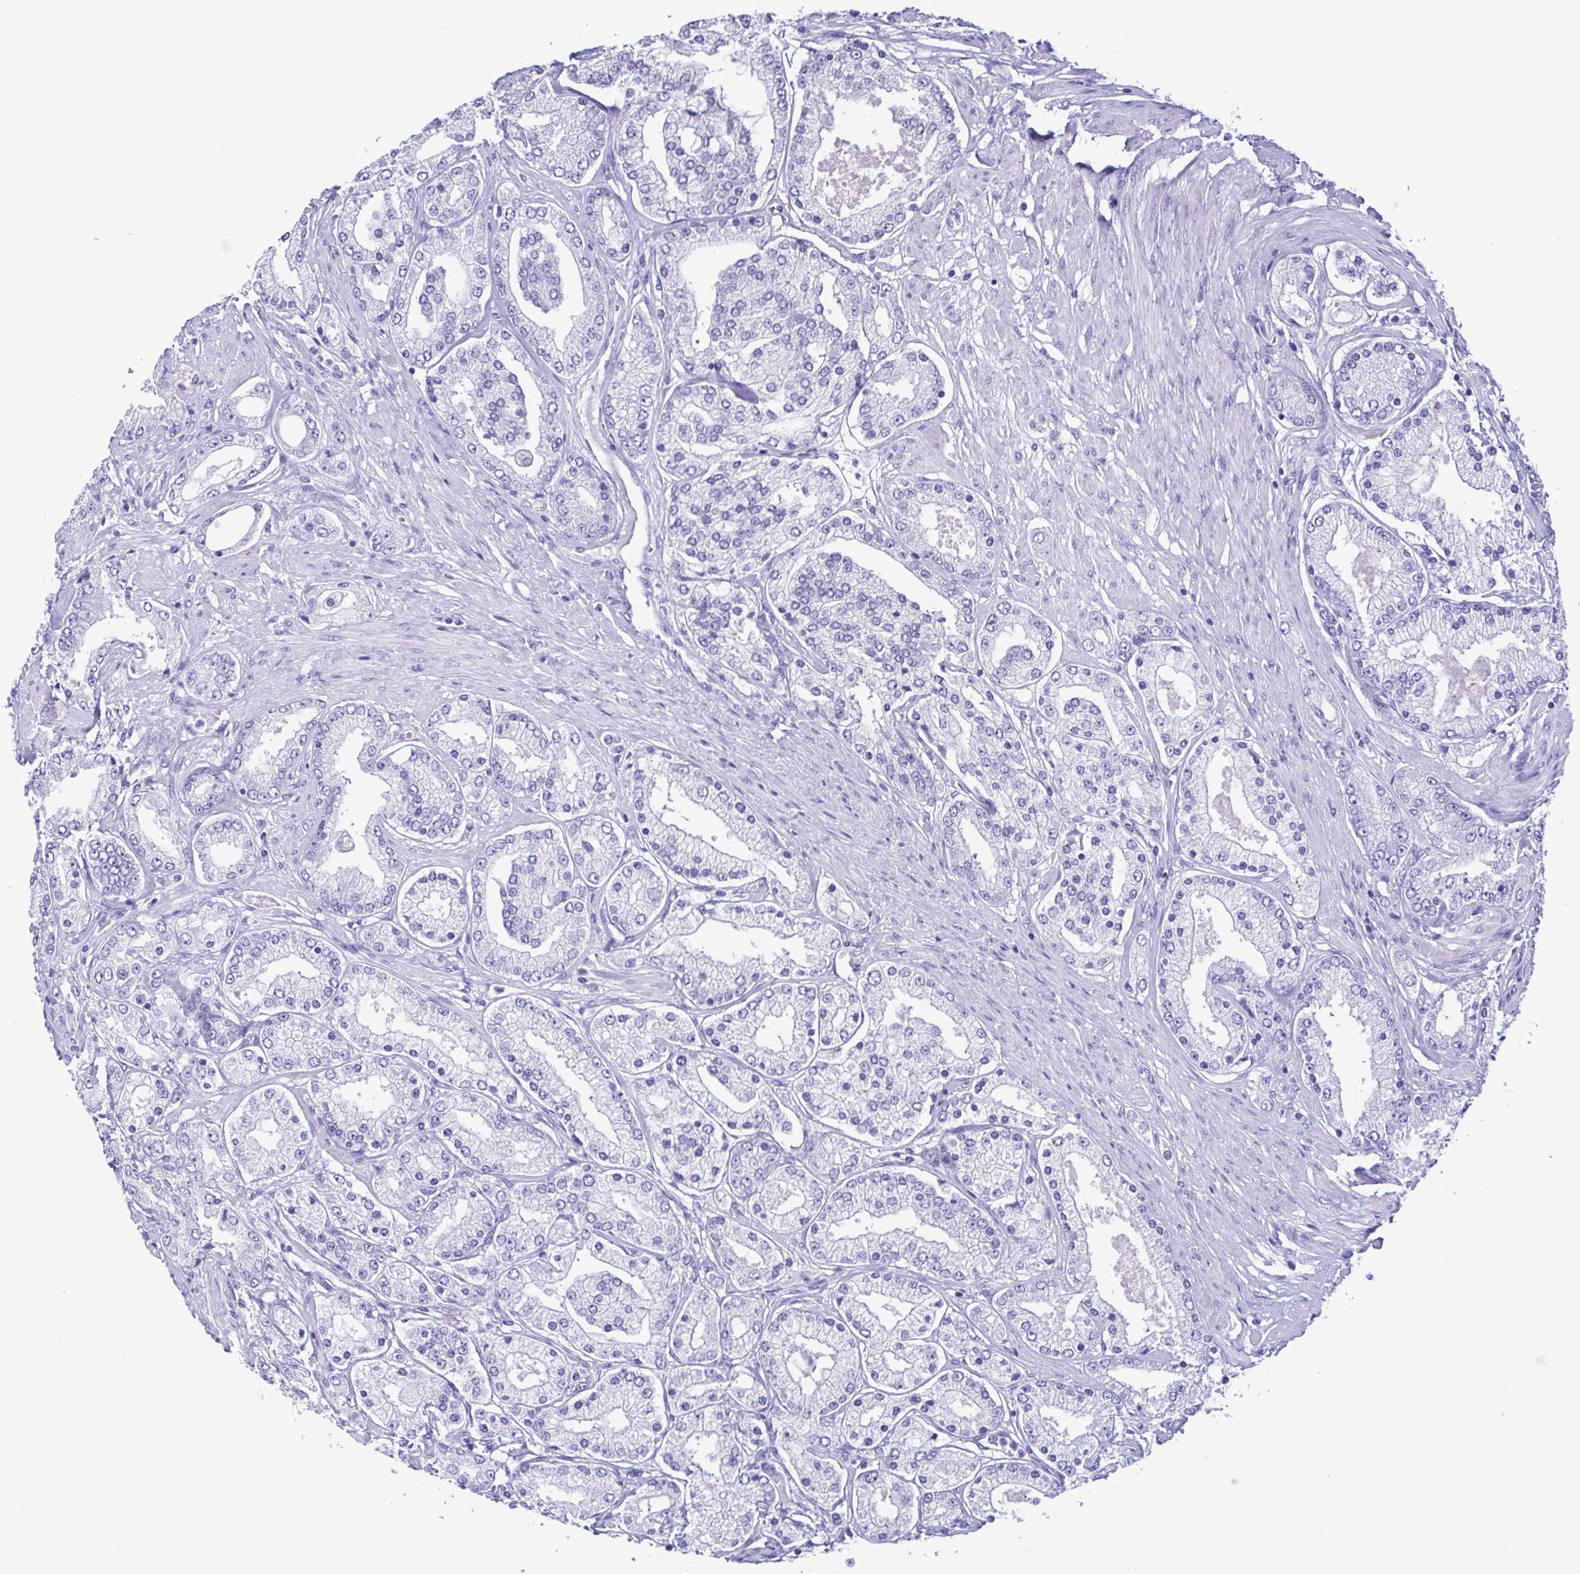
{"staining": {"intensity": "negative", "quantity": "none", "location": "none"}, "tissue": "prostate cancer", "cell_type": "Tumor cells", "image_type": "cancer", "snomed": [{"axis": "morphology", "description": "Adenocarcinoma, High grade"}, {"axis": "topography", "description": "Prostate"}], "caption": "A histopathology image of human prostate cancer is negative for staining in tumor cells.", "gene": "TSPY2", "patient": {"sex": "male", "age": 67}}